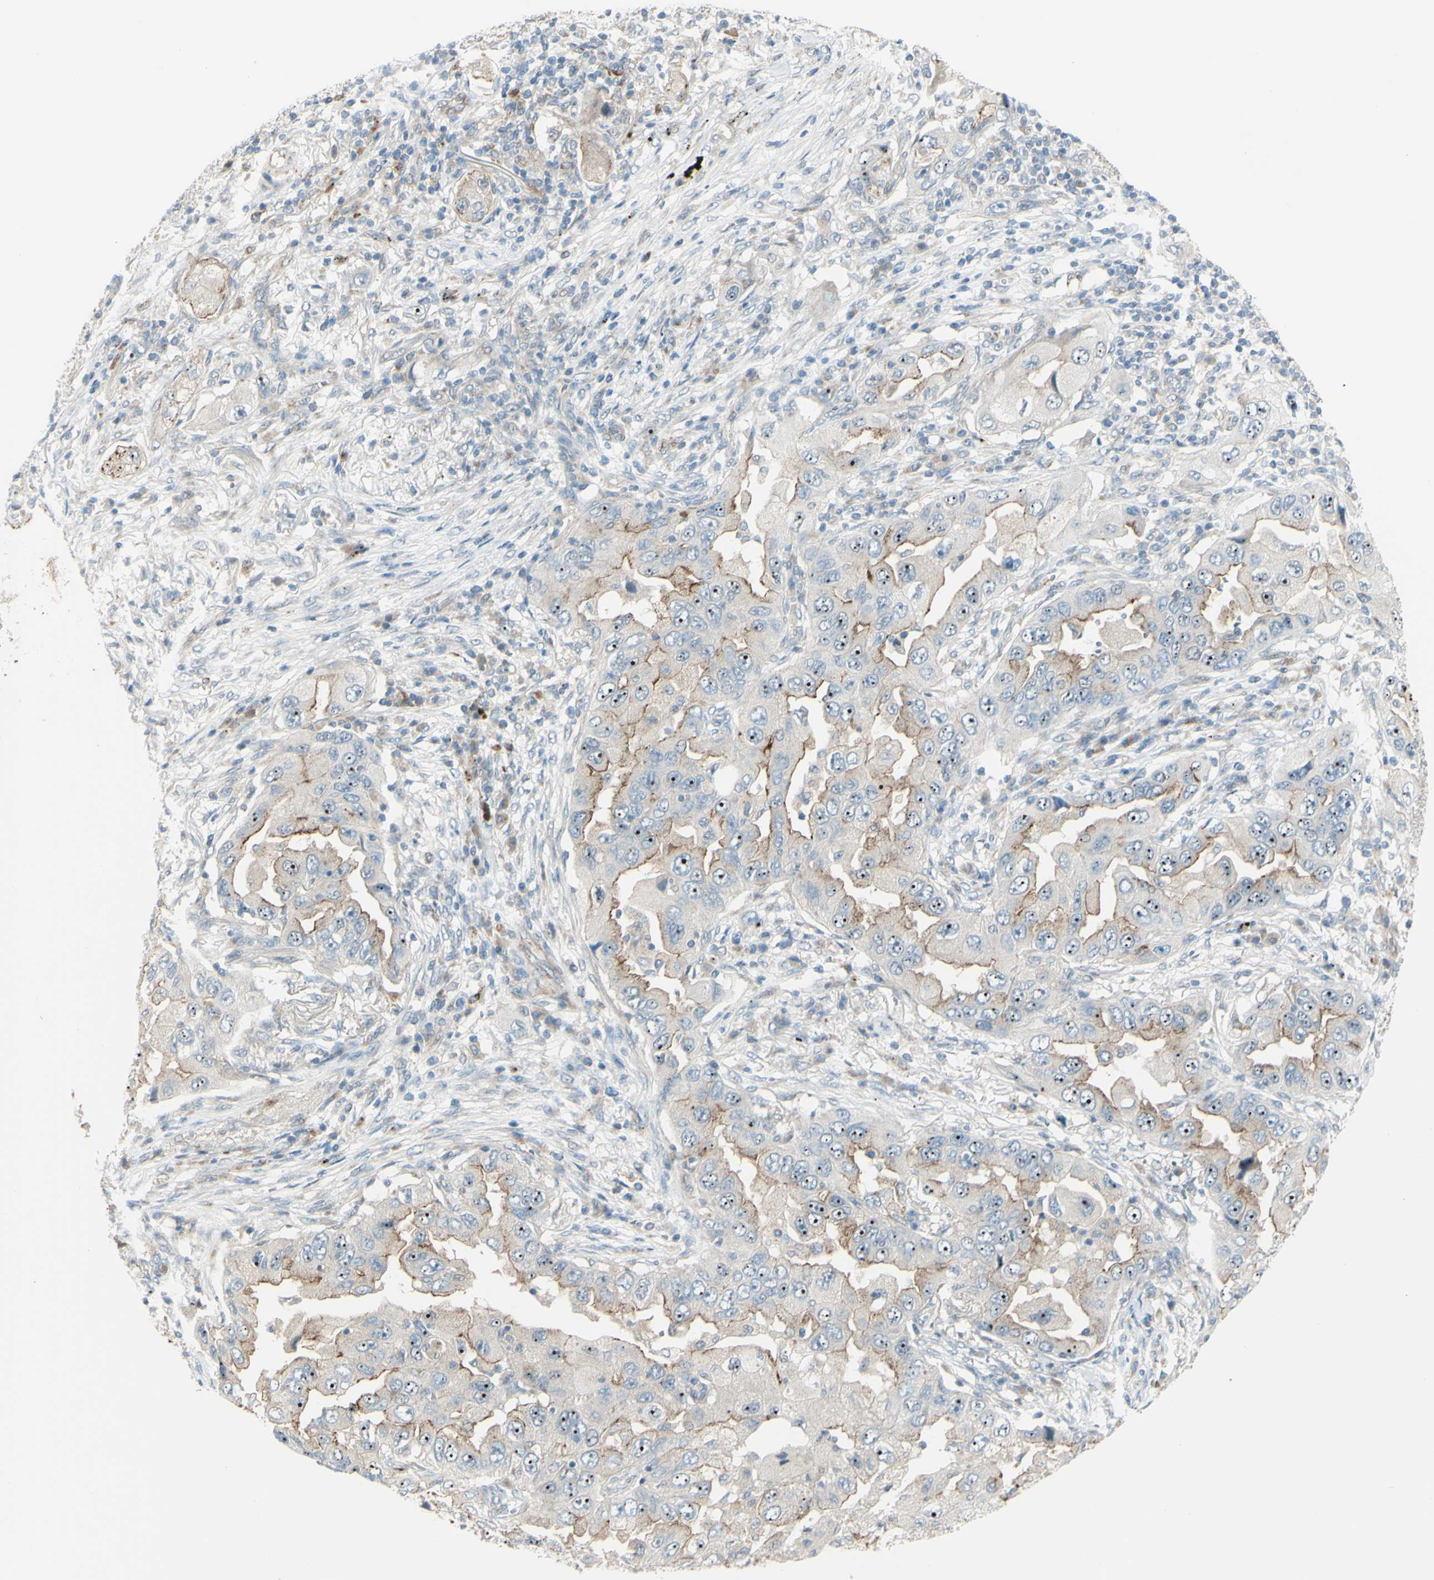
{"staining": {"intensity": "weak", "quantity": "25%-75%", "location": "cytoplasmic/membranous"}, "tissue": "lung cancer", "cell_type": "Tumor cells", "image_type": "cancer", "snomed": [{"axis": "morphology", "description": "Adenocarcinoma, NOS"}, {"axis": "topography", "description": "Lung"}], "caption": "Lung cancer stained for a protein (brown) displays weak cytoplasmic/membranous positive positivity in approximately 25%-75% of tumor cells.", "gene": "LMTK2", "patient": {"sex": "female", "age": 65}}